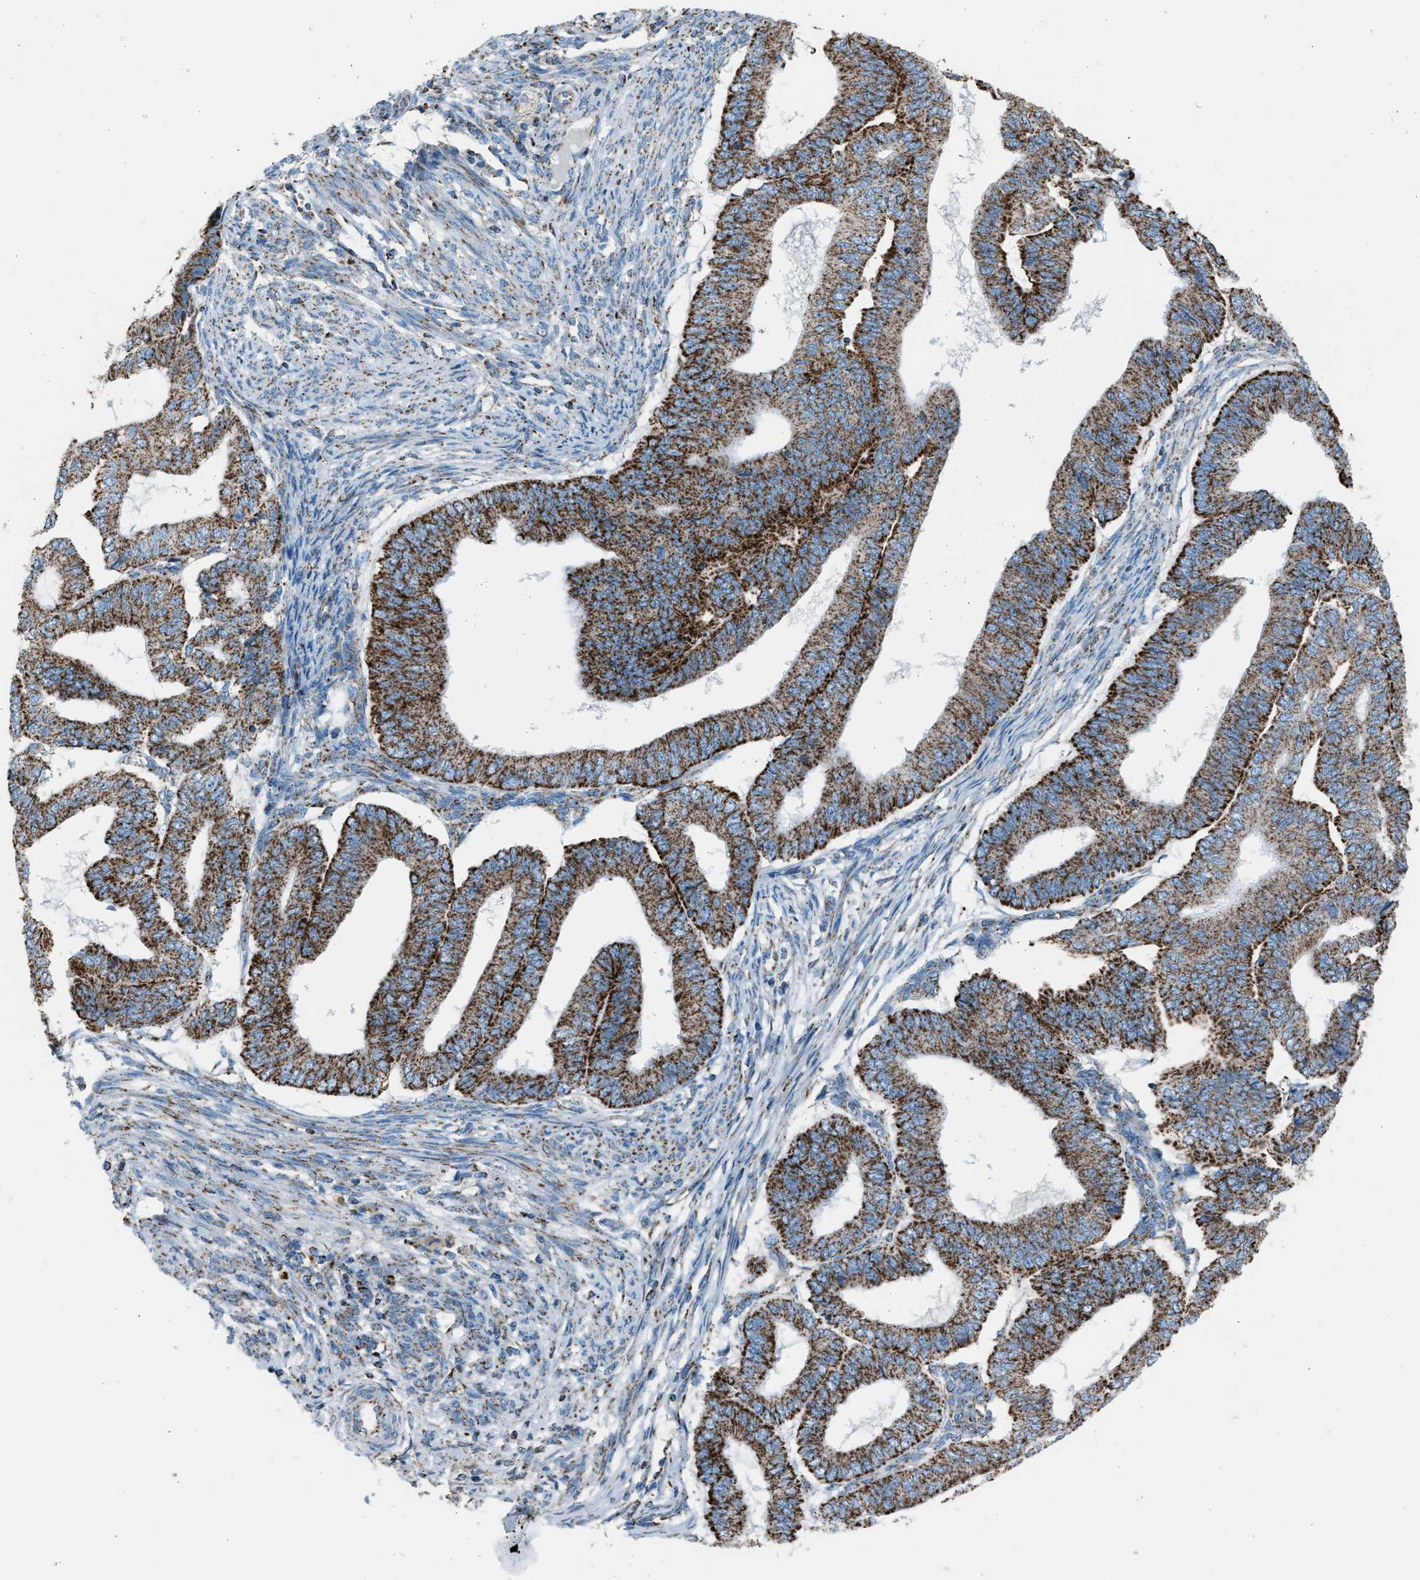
{"staining": {"intensity": "strong", "quantity": ">75%", "location": "cytoplasmic/membranous"}, "tissue": "endometrial cancer", "cell_type": "Tumor cells", "image_type": "cancer", "snomed": [{"axis": "morphology", "description": "Polyp, NOS"}, {"axis": "morphology", "description": "Adenocarcinoma, NOS"}, {"axis": "morphology", "description": "Adenoma, NOS"}, {"axis": "topography", "description": "Endometrium"}], "caption": "There is high levels of strong cytoplasmic/membranous positivity in tumor cells of endometrial cancer, as demonstrated by immunohistochemical staining (brown color).", "gene": "MDH2", "patient": {"sex": "female", "age": 79}}